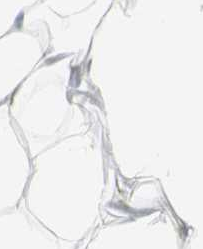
{"staining": {"intensity": "negative", "quantity": "none", "location": "none"}, "tissue": "adipose tissue", "cell_type": "Adipocytes", "image_type": "normal", "snomed": [{"axis": "morphology", "description": "Normal tissue, NOS"}, {"axis": "topography", "description": "Soft tissue"}], "caption": "The photomicrograph shows no significant expression in adipocytes of adipose tissue. (Stains: DAB immunohistochemistry (IHC) with hematoxylin counter stain, Microscopy: brightfield microscopy at high magnification).", "gene": "NLGN1", "patient": {"sex": "male", "age": 26}}